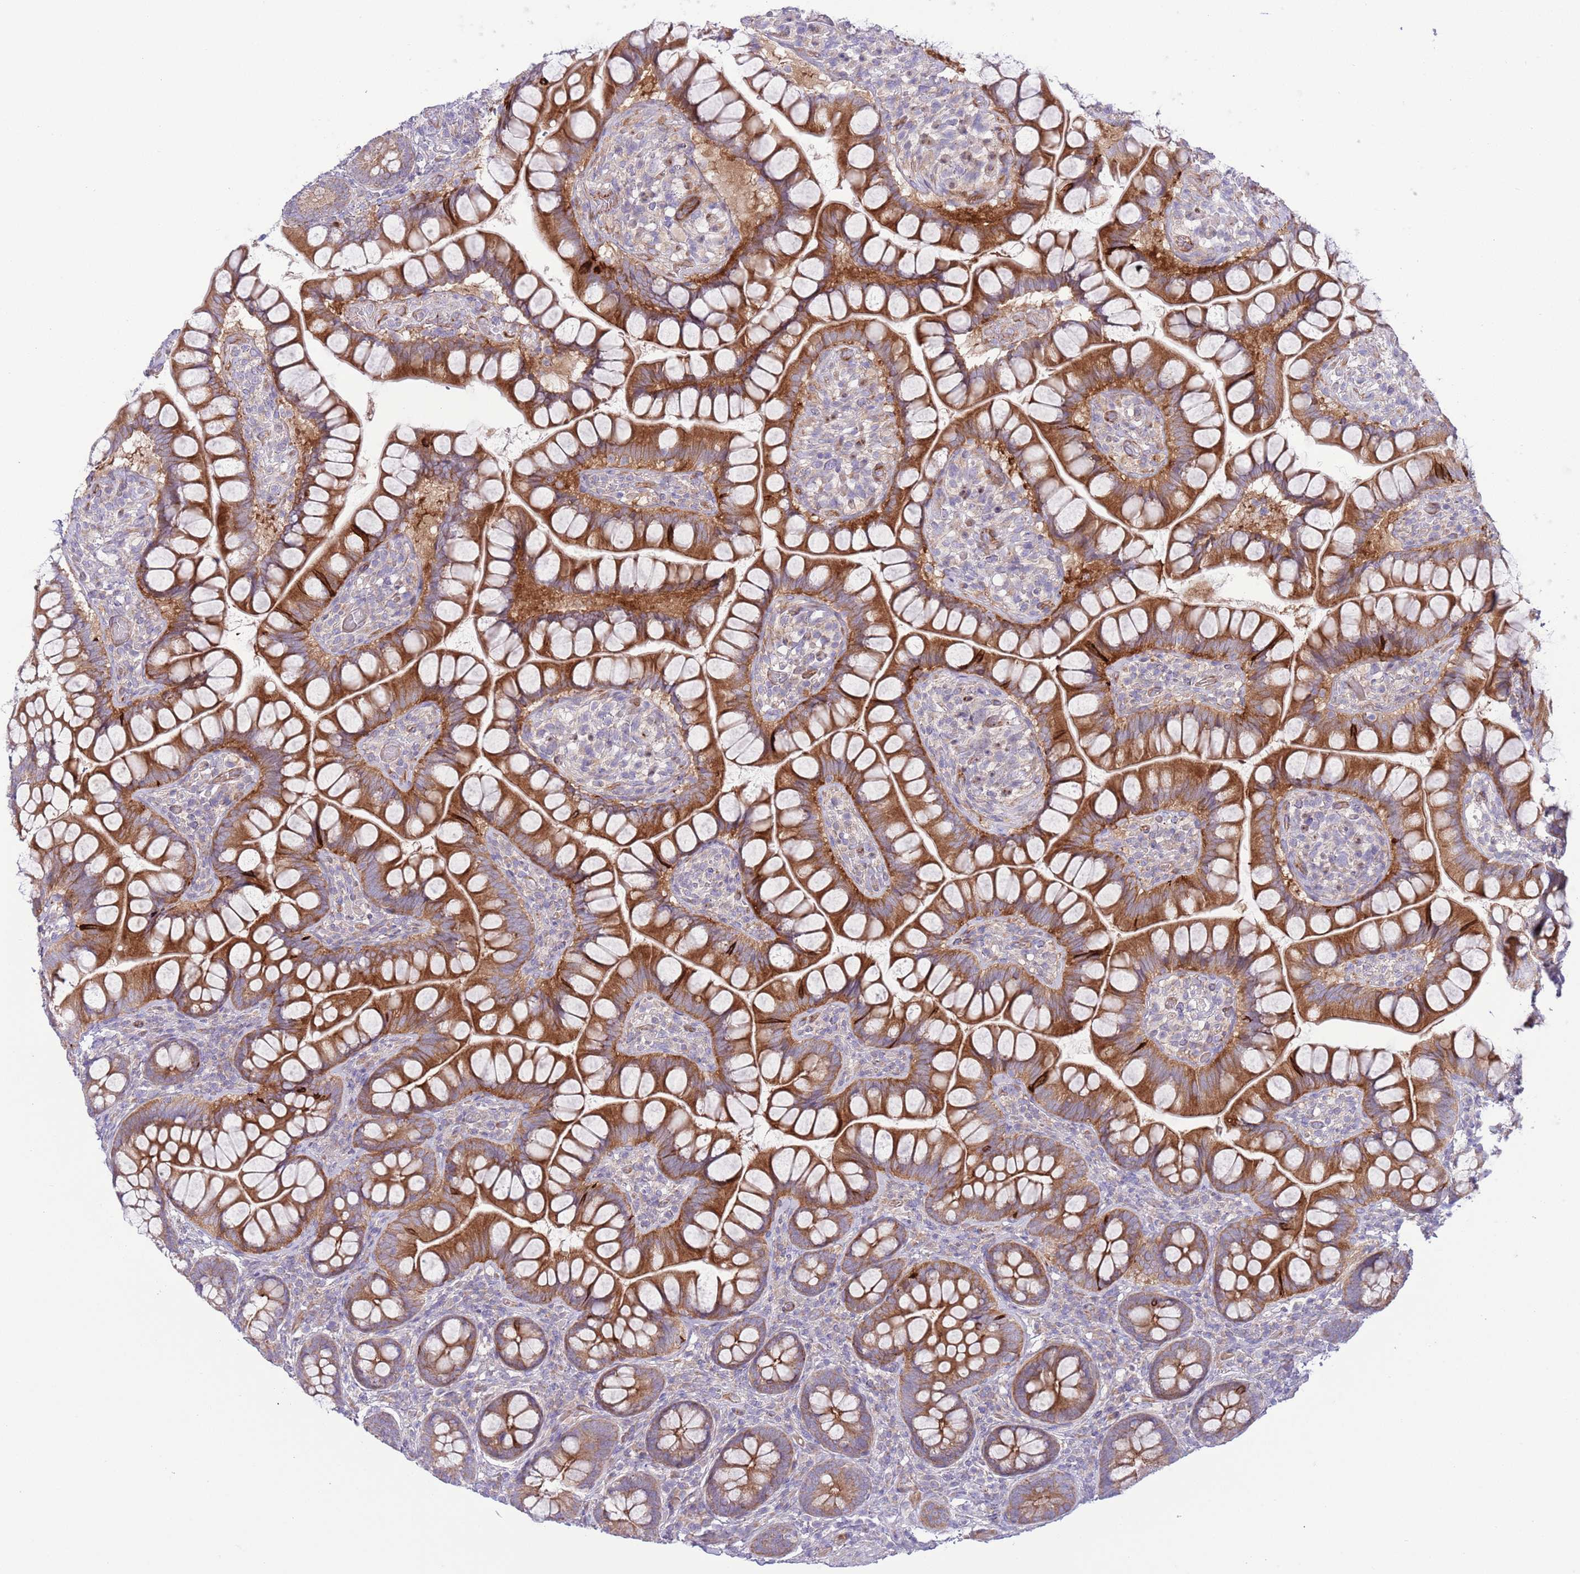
{"staining": {"intensity": "strong", "quantity": ">75%", "location": "cytoplasmic/membranous"}, "tissue": "small intestine", "cell_type": "Glandular cells", "image_type": "normal", "snomed": [{"axis": "morphology", "description": "Normal tissue, NOS"}, {"axis": "topography", "description": "Small intestine"}], "caption": "Immunohistochemistry (DAB (3,3'-diaminobenzidine)) staining of unremarkable small intestine reveals strong cytoplasmic/membranous protein expression in approximately >75% of glandular cells.", "gene": "TOMM5", "patient": {"sex": "male", "age": 70}}